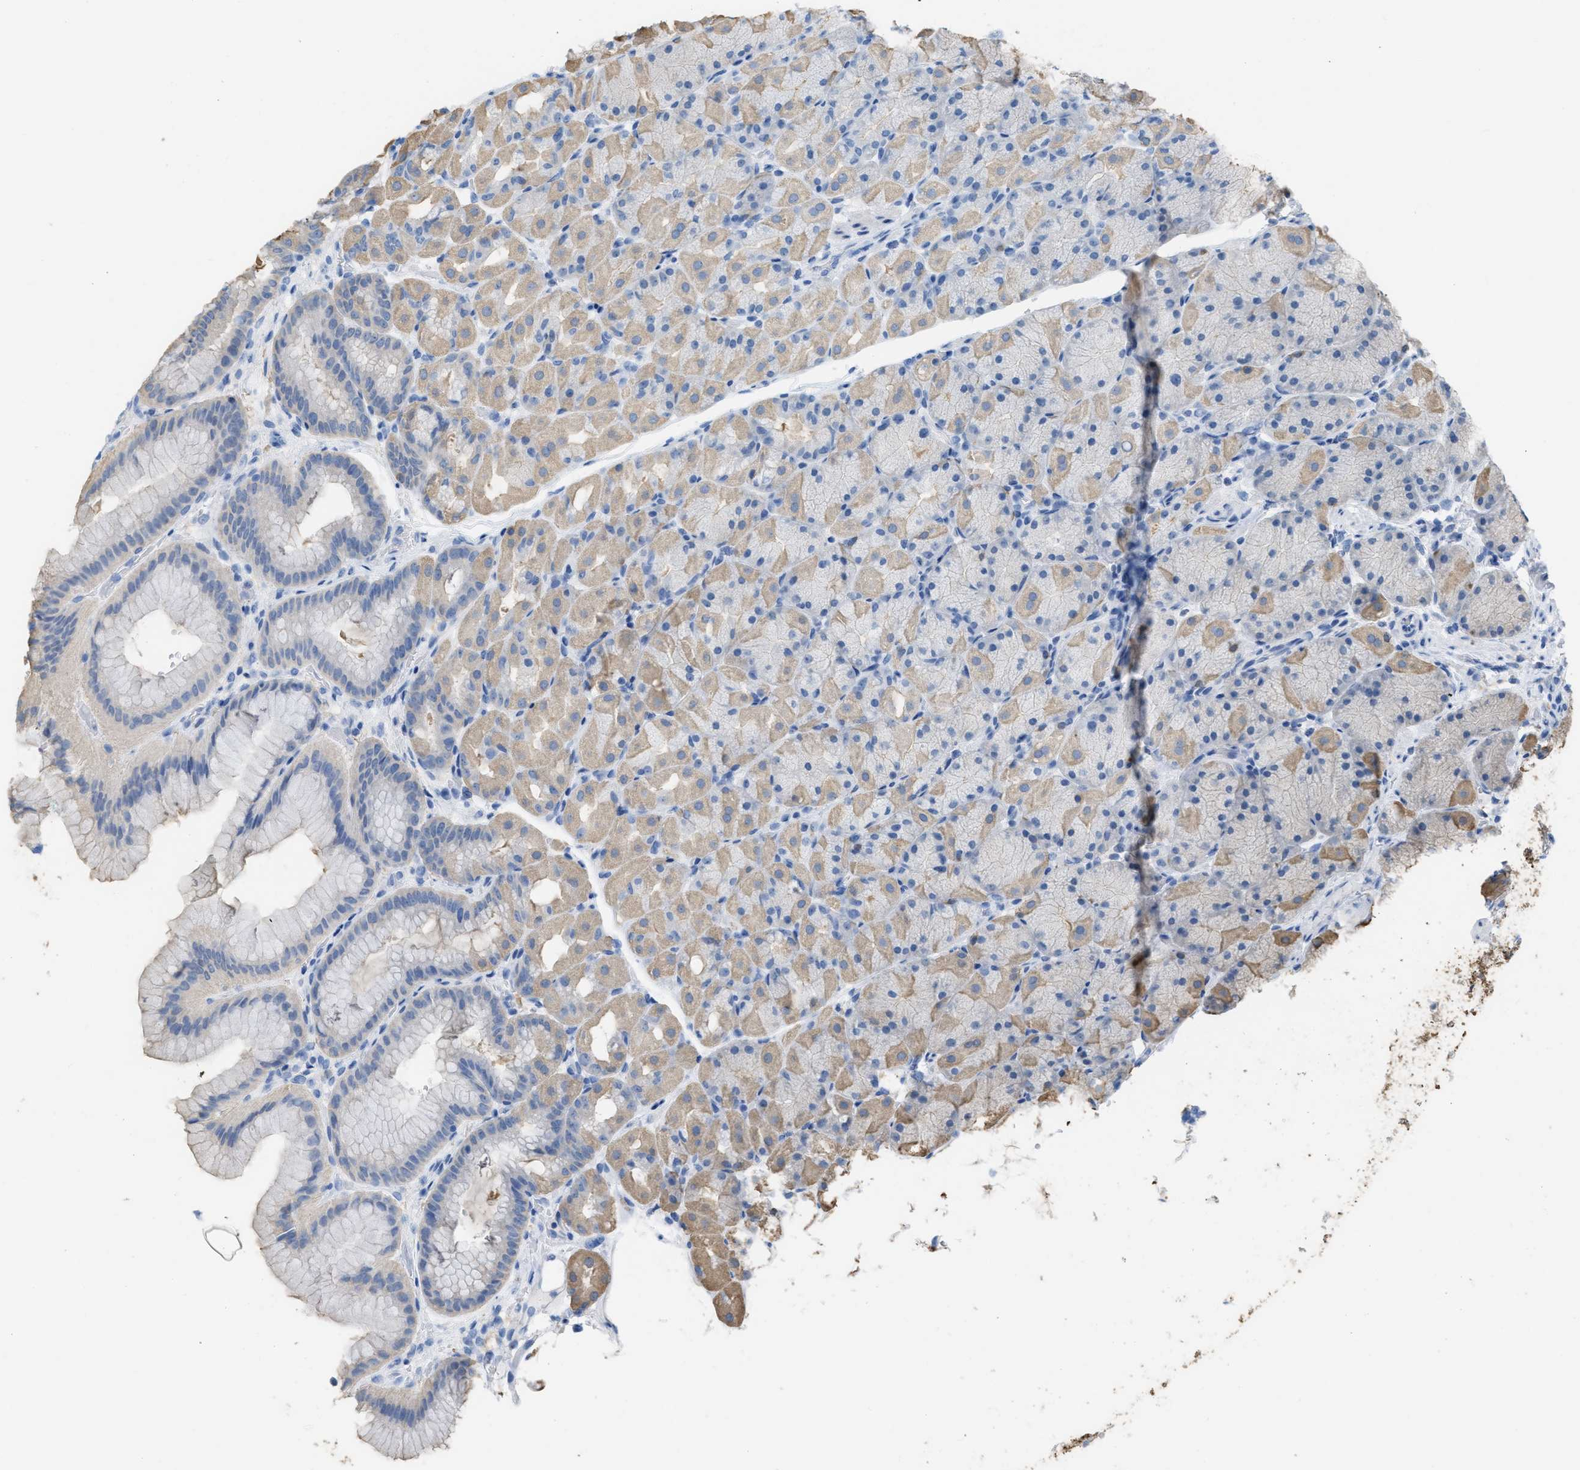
{"staining": {"intensity": "weak", "quantity": "25%-75%", "location": "cytoplasmic/membranous"}, "tissue": "stomach", "cell_type": "Glandular cells", "image_type": "normal", "snomed": [{"axis": "morphology", "description": "Normal tissue, NOS"}, {"axis": "morphology", "description": "Carcinoid, malignant, NOS"}, {"axis": "topography", "description": "Stomach, upper"}], "caption": "Unremarkable stomach shows weak cytoplasmic/membranous positivity in approximately 25%-75% of glandular cells.", "gene": "ASGR1", "patient": {"sex": "male", "age": 39}}